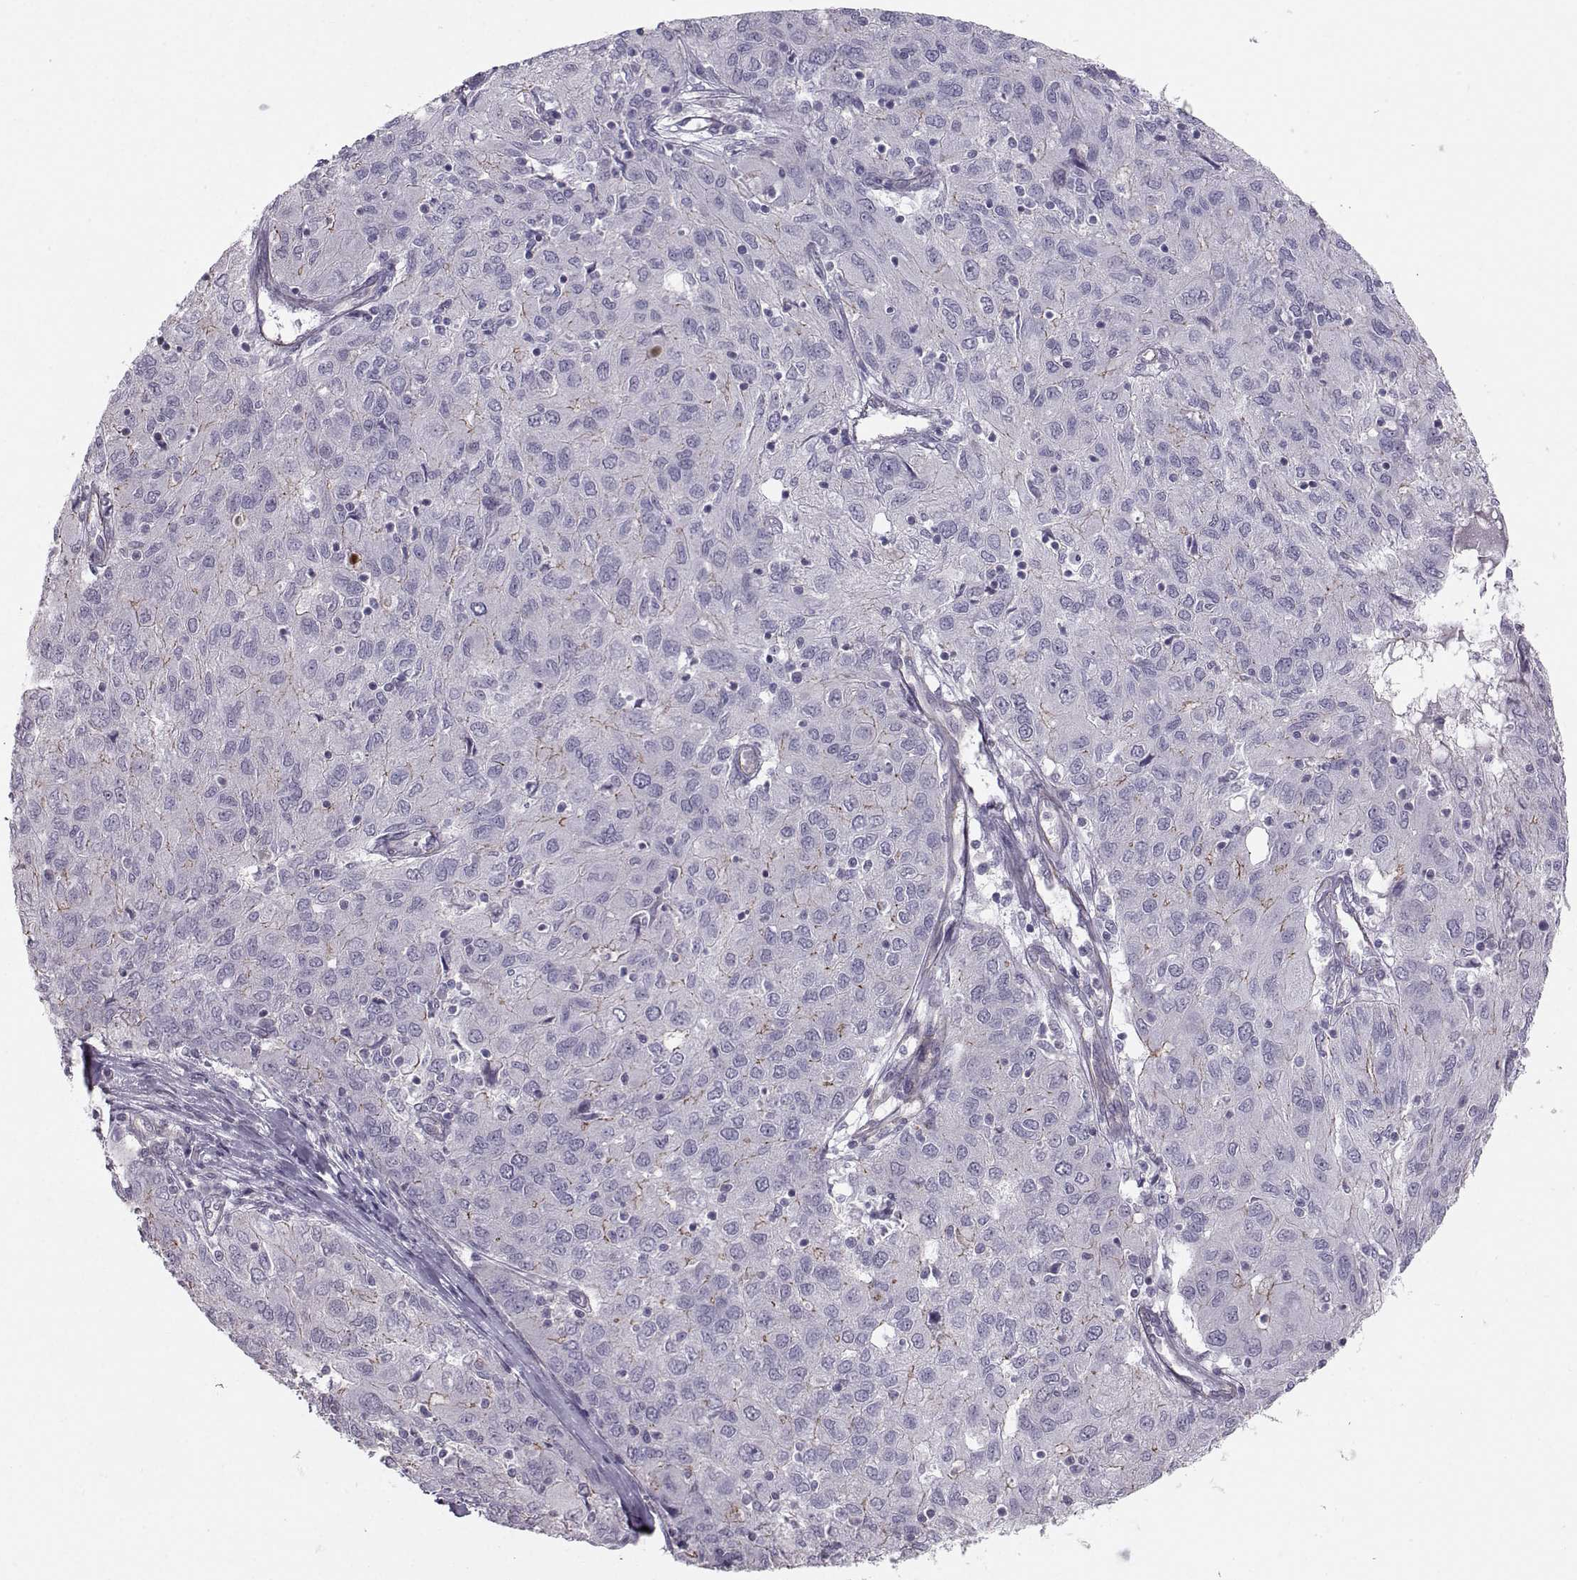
{"staining": {"intensity": "weak", "quantity": "<25%", "location": "cytoplasmic/membranous"}, "tissue": "ovarian cancer", "cell_type": "Tumor cells", "image_type": "cancer", "snomed": [{"axis": "morphology", "description": "Carcinoma, endometroid"}, {"axis": "topography", "description": "Ovary"}], "caption": "Ovarian cancer was stained to show a protein in brown. There is no significant positivity in tumor cells.", "gene": "MAST1", "patient": {"sex": "female", "age": 50}}